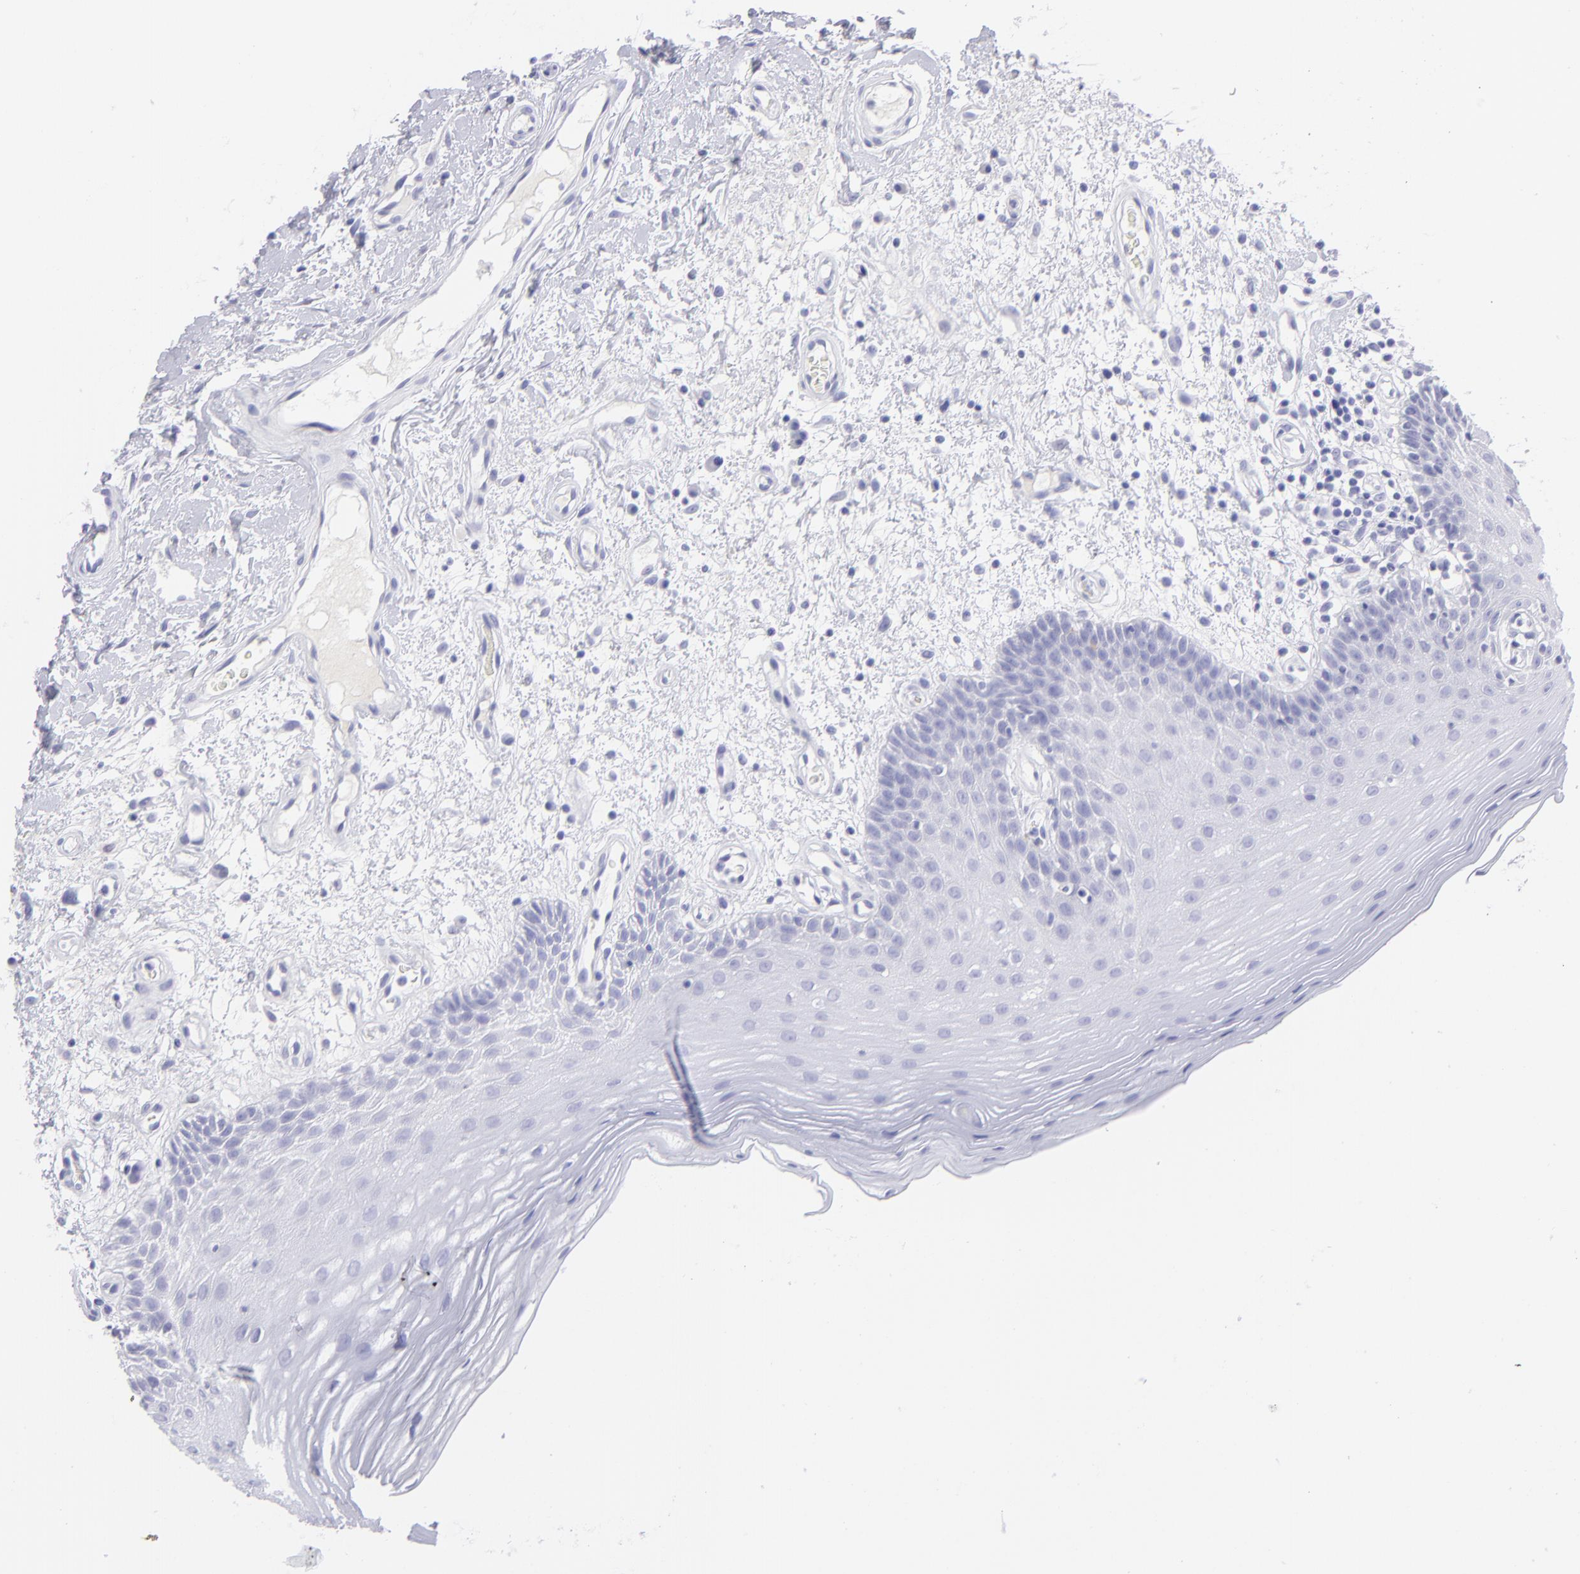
{"staining": {"intensity": "negative", "quantity": "none", "location": "none"}, "tissue": "oral mucosa", "cell_type": "Squamous epithelial cells", "image_type": "normal", "snomed": [{"axis": "morphology", "description": "Normal tissue, NOS"}, {"axis": "morphology", "description": "Squamous cell carcinoma, NOS"}, {"axis": "topography", "description": "Skeletal muscle"}, {"axis": "topography", "description": "Oral tissue"}, {"axis": "topography", "description": "Head-Neck"}], "caption": "Immunohistochemistry of unremarkable oral mucosa shows no staining in squamous epithelial cells.", "gene": "SLC1A2", "patient": {"sex": "male", "age": 71}}